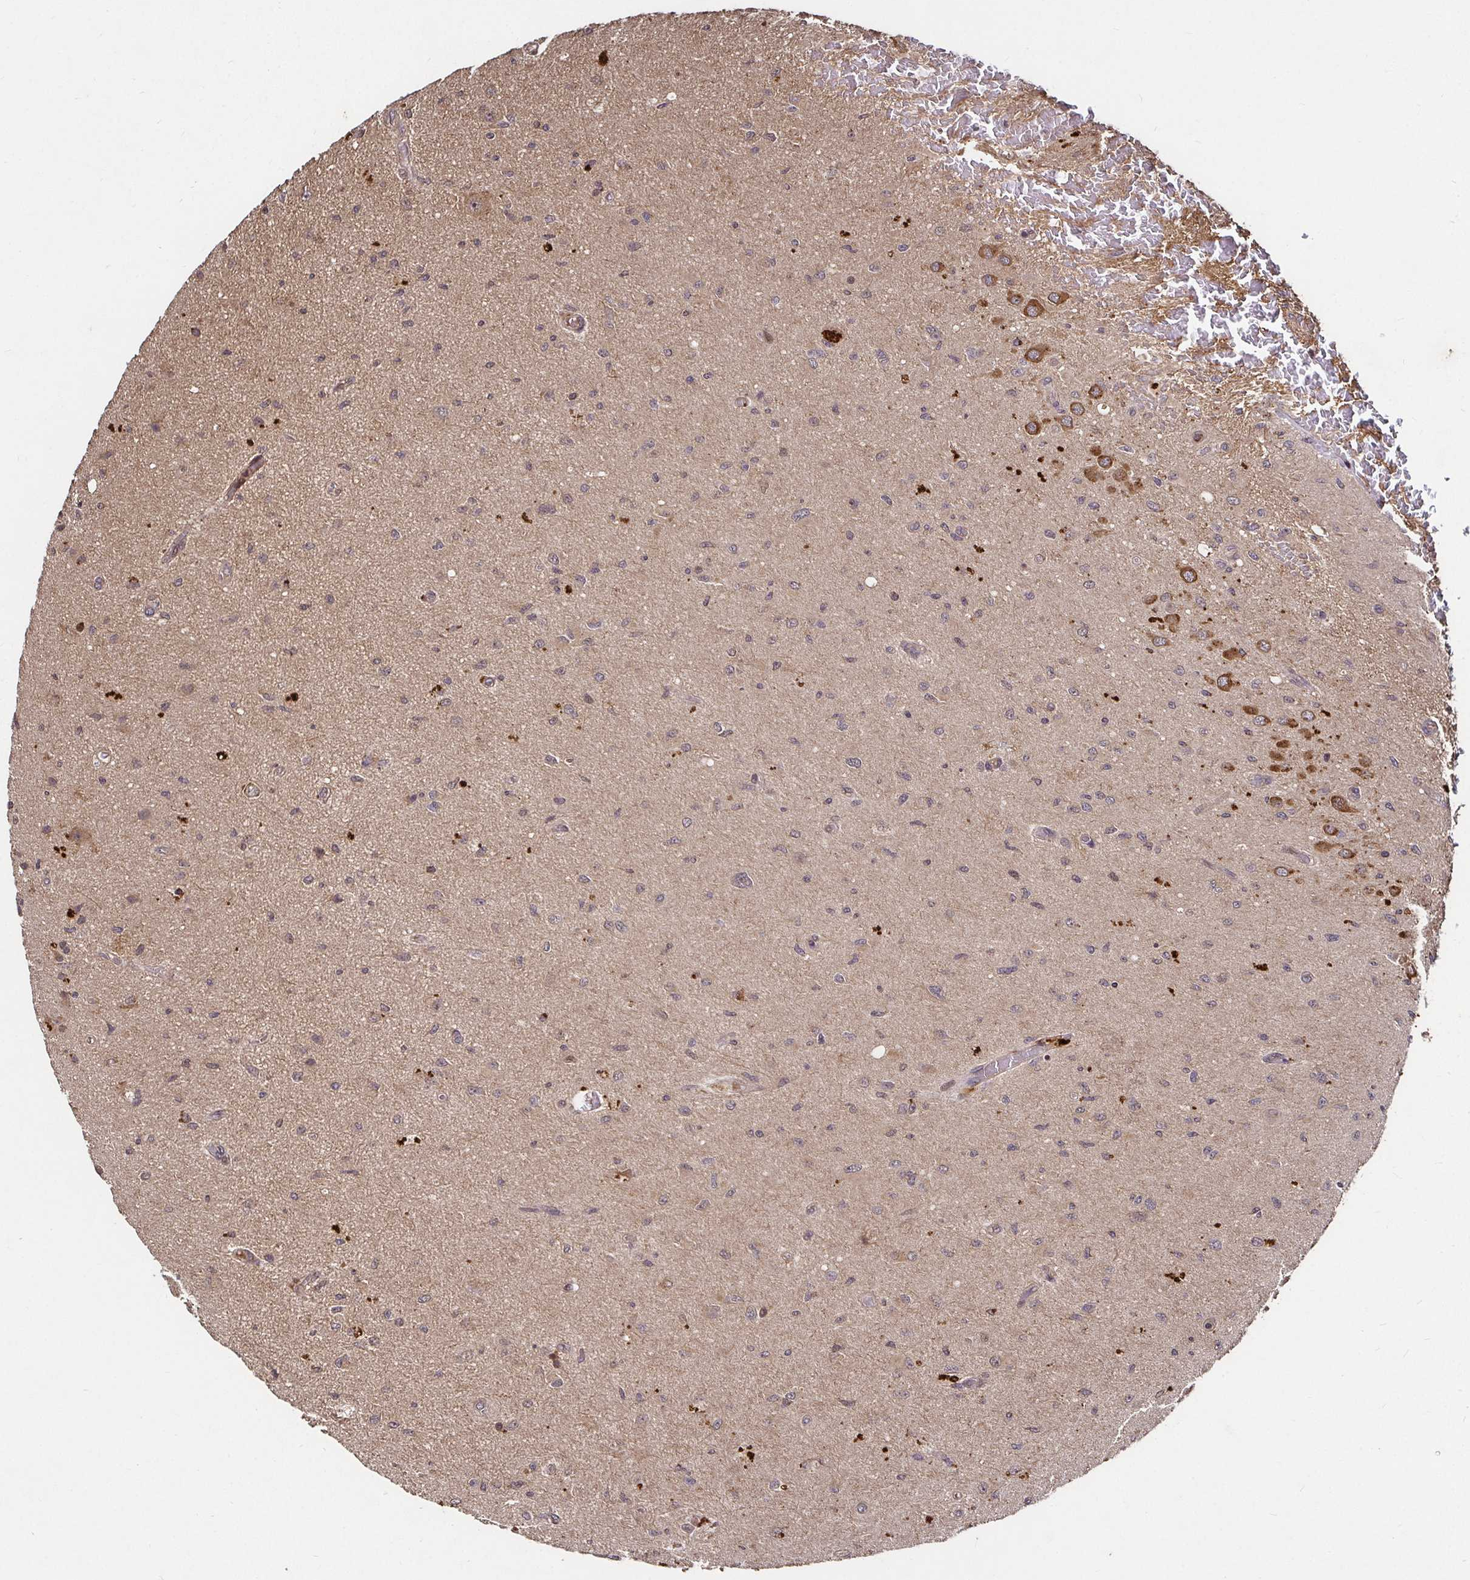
{"staining": {"intensity": "moderate", "quantity": "25%-75%", "location": "cytoplasmic/membranous"}, "tissue": "glioma", "cell_type": "Tumor cells", "image_type": "cancer", "snomed": [{"axis": "morphology", "description": "Glioma, malignant, High grade"}, {"axis": "topography", "description": "Brain"}], "caption": "Brown immunohistochemical staining in glioma shows moderate cytoplasmic/membranous positivity in about 25%-75% of tumor cells.", "gene": "SMYD3", "patient": {"sex": "male", "age": 67}}